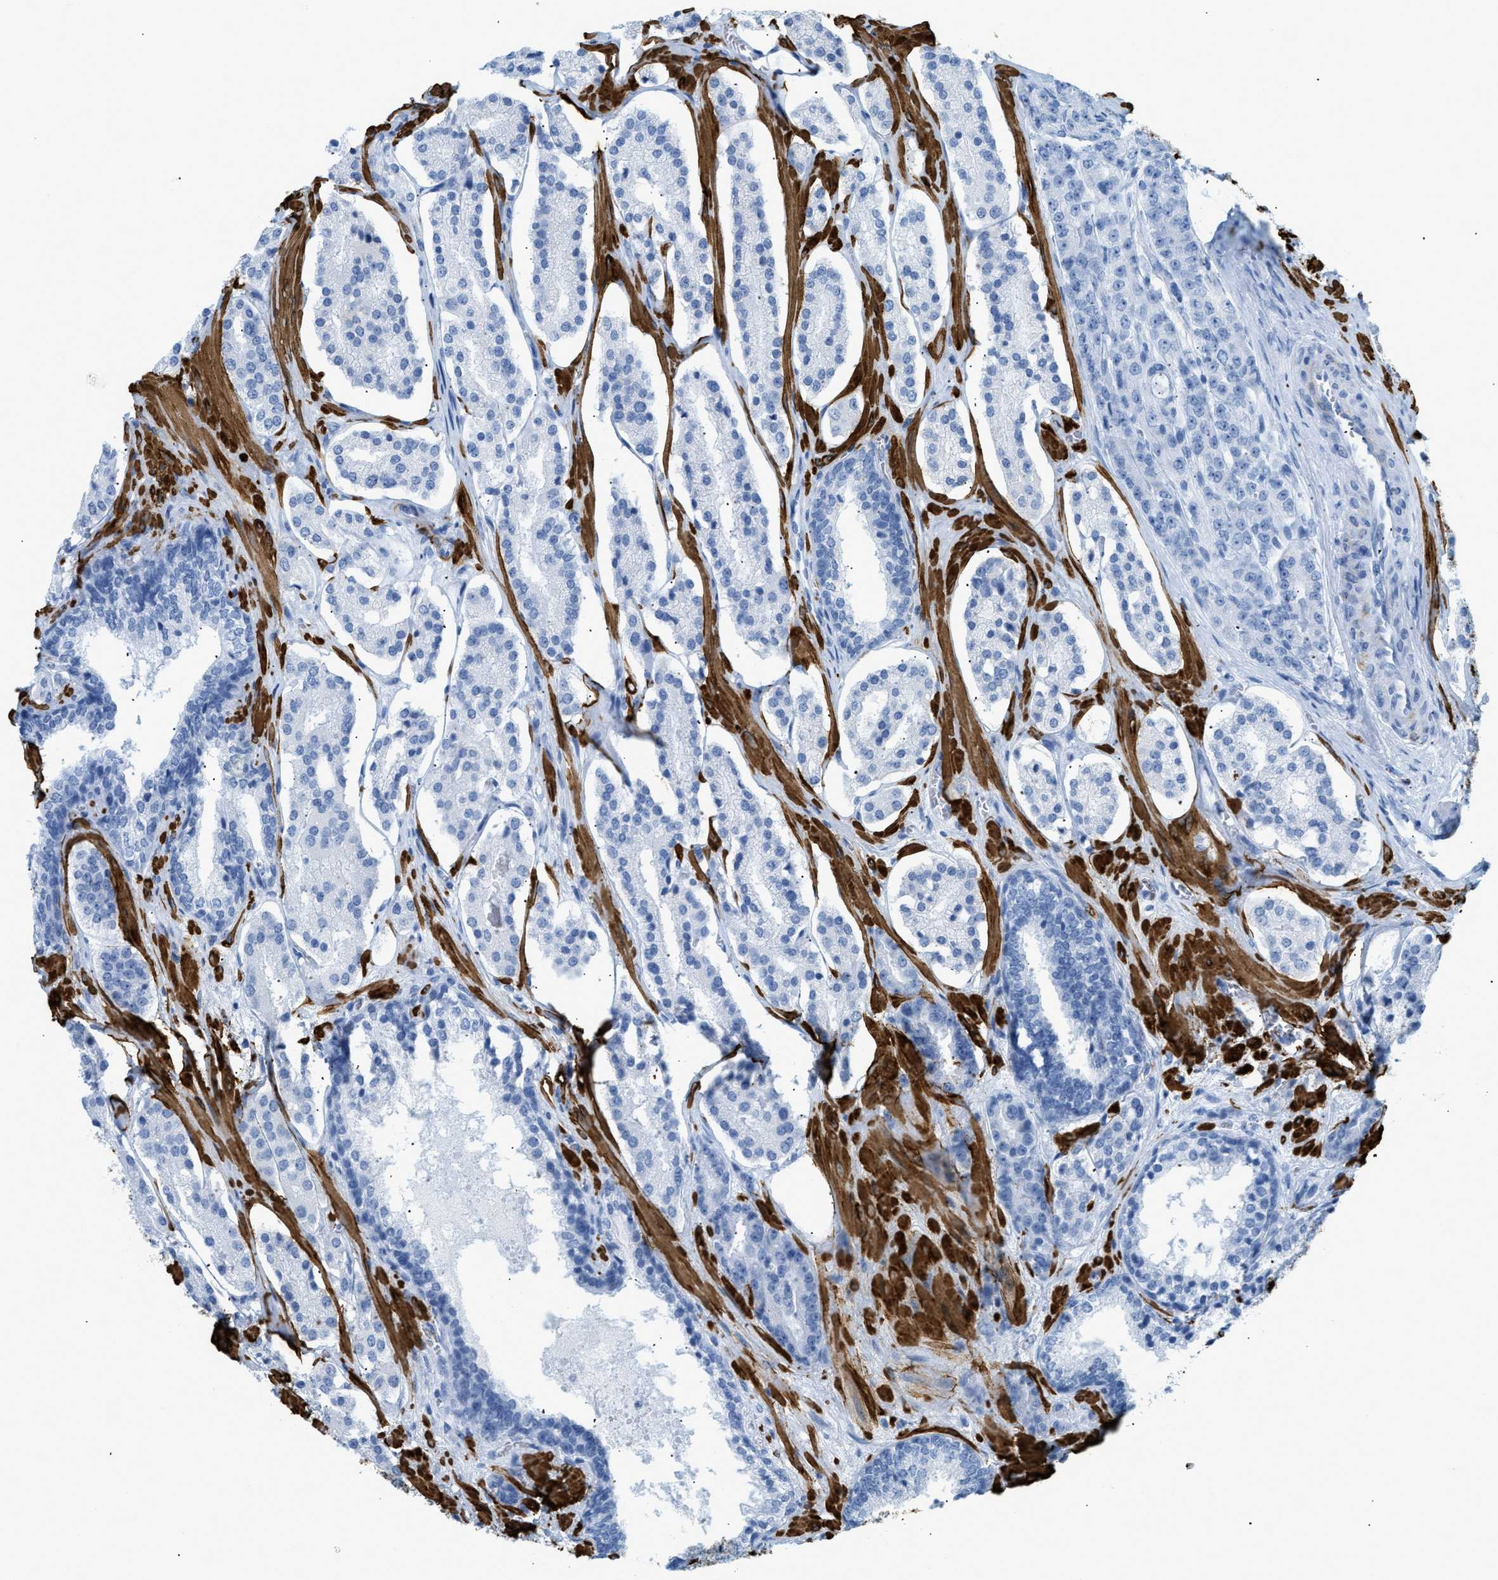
{"staining": {"intensity": "negative", "quantity": "none", "location": "none"}, "tissue": "prostate cancer", "cell_type": "Tumor cells", "image_type": "cancer", "snomed": [{"axis": "morphology", "description": "Adenocarcinoma, High grade"}, {"axis": "topography", "description": "Prostate"}], "caption": "Human prostate cancer (adenocarcinoma (high-grade)) stained for a protein using immunohistochemistry exhibits no staining in tumor cells.", "gene": "DES", "patient": {"sex": "male", "age": 60}}